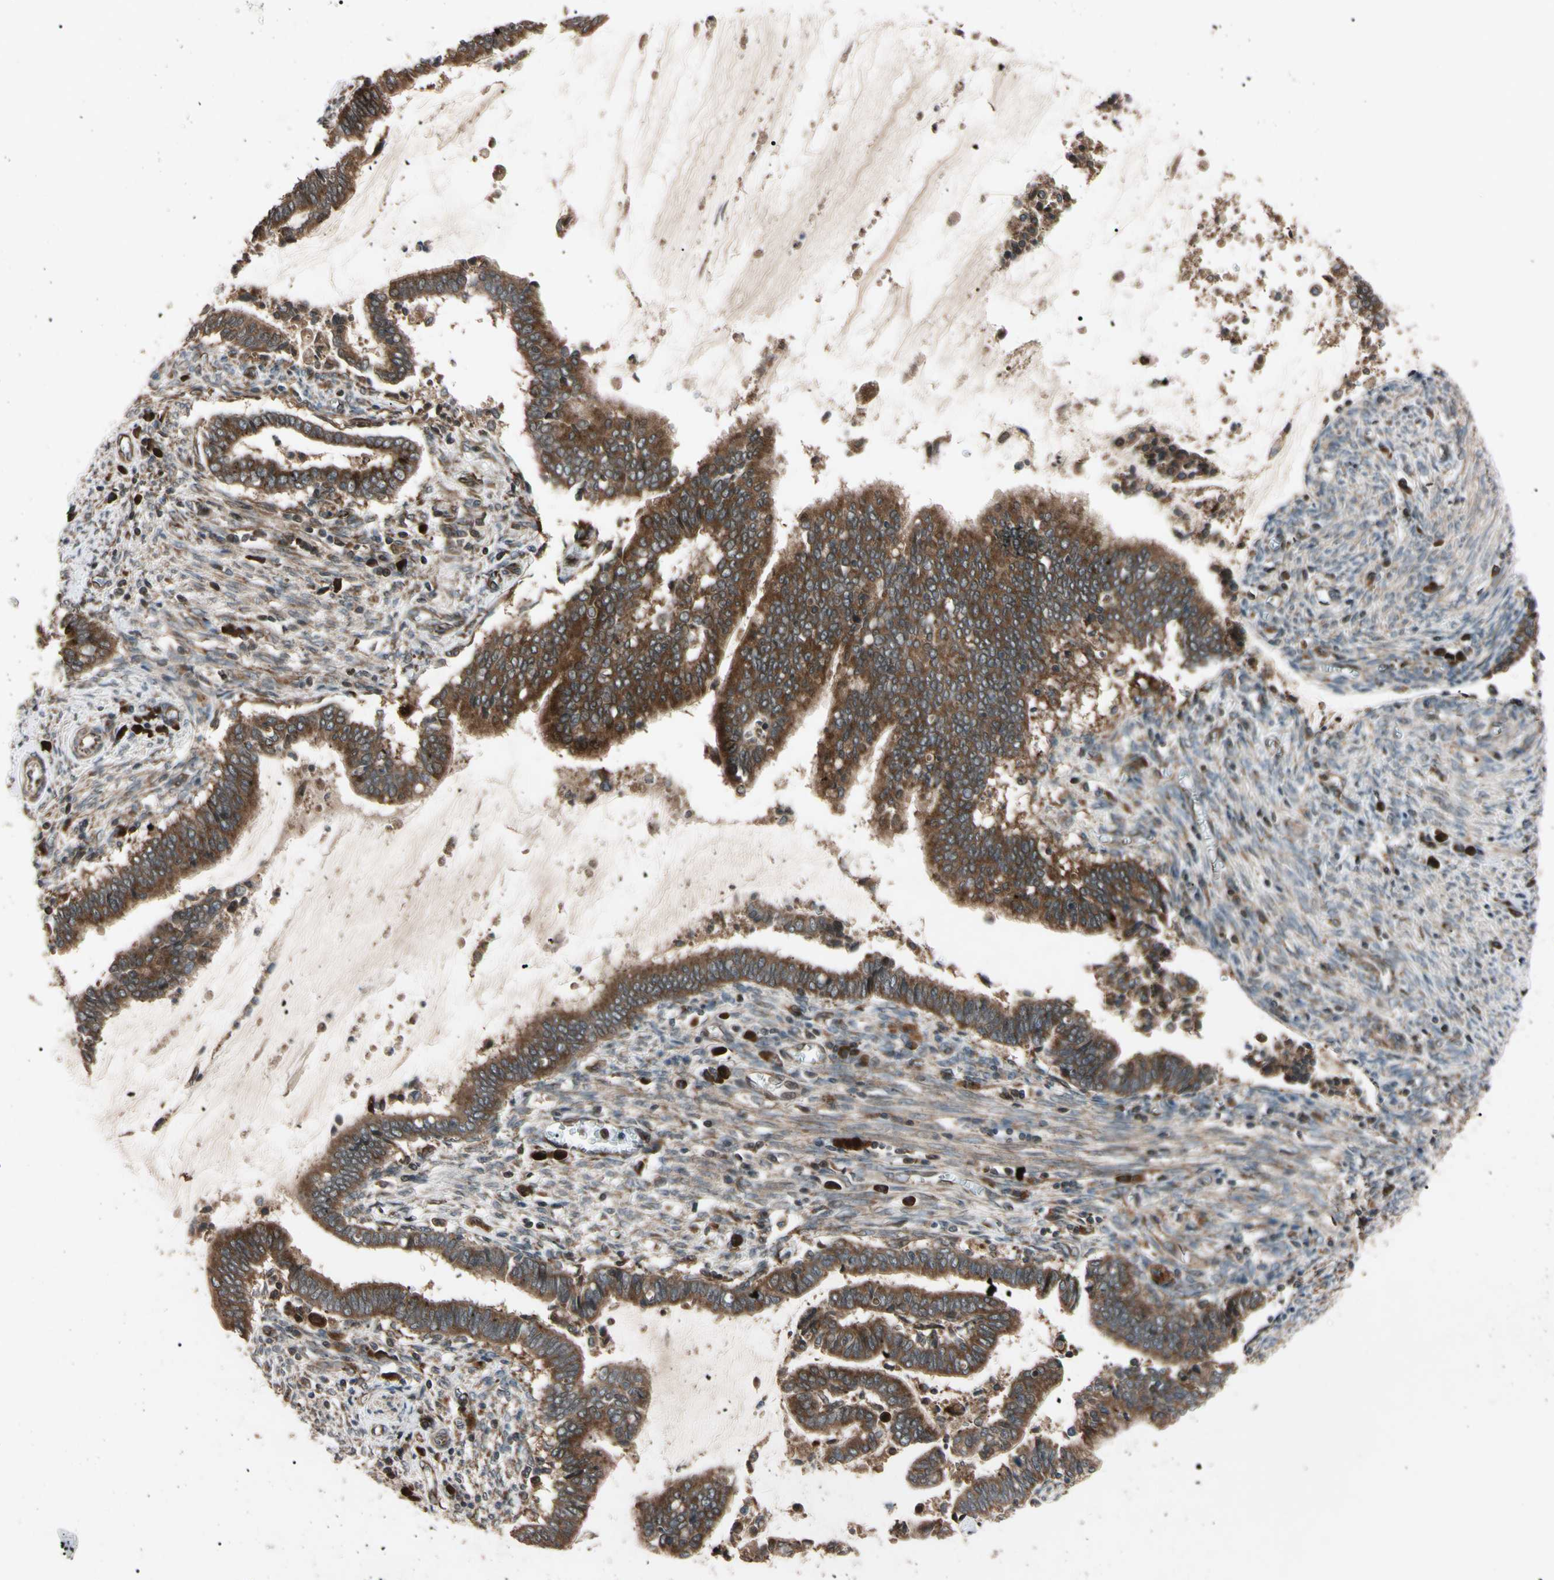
{"staining": {"intensity": "strong", "quantity": ">75%", "location": "cytoplasmic/membranous"}, "tissue": "cervical cancer", "cell_type": "Tumor cells", "image_type": "cancer", "snomed": [{"axis": "morphology", "description": "Adenocarcinoma, NOS"}, {"axis": "topography", "description": "Cervix"}], "caption": "Protein staining of cervical cancer tissue shows strong cytoplasmic/membranous staining in about >75% of tumor cells. (DAB (3,3'-diaminobenzidine) = brown stain, brightfield microscopy at high magnification).", "gene": "GUCY1B1", "patient": {"sex": "female", "age": 44}}